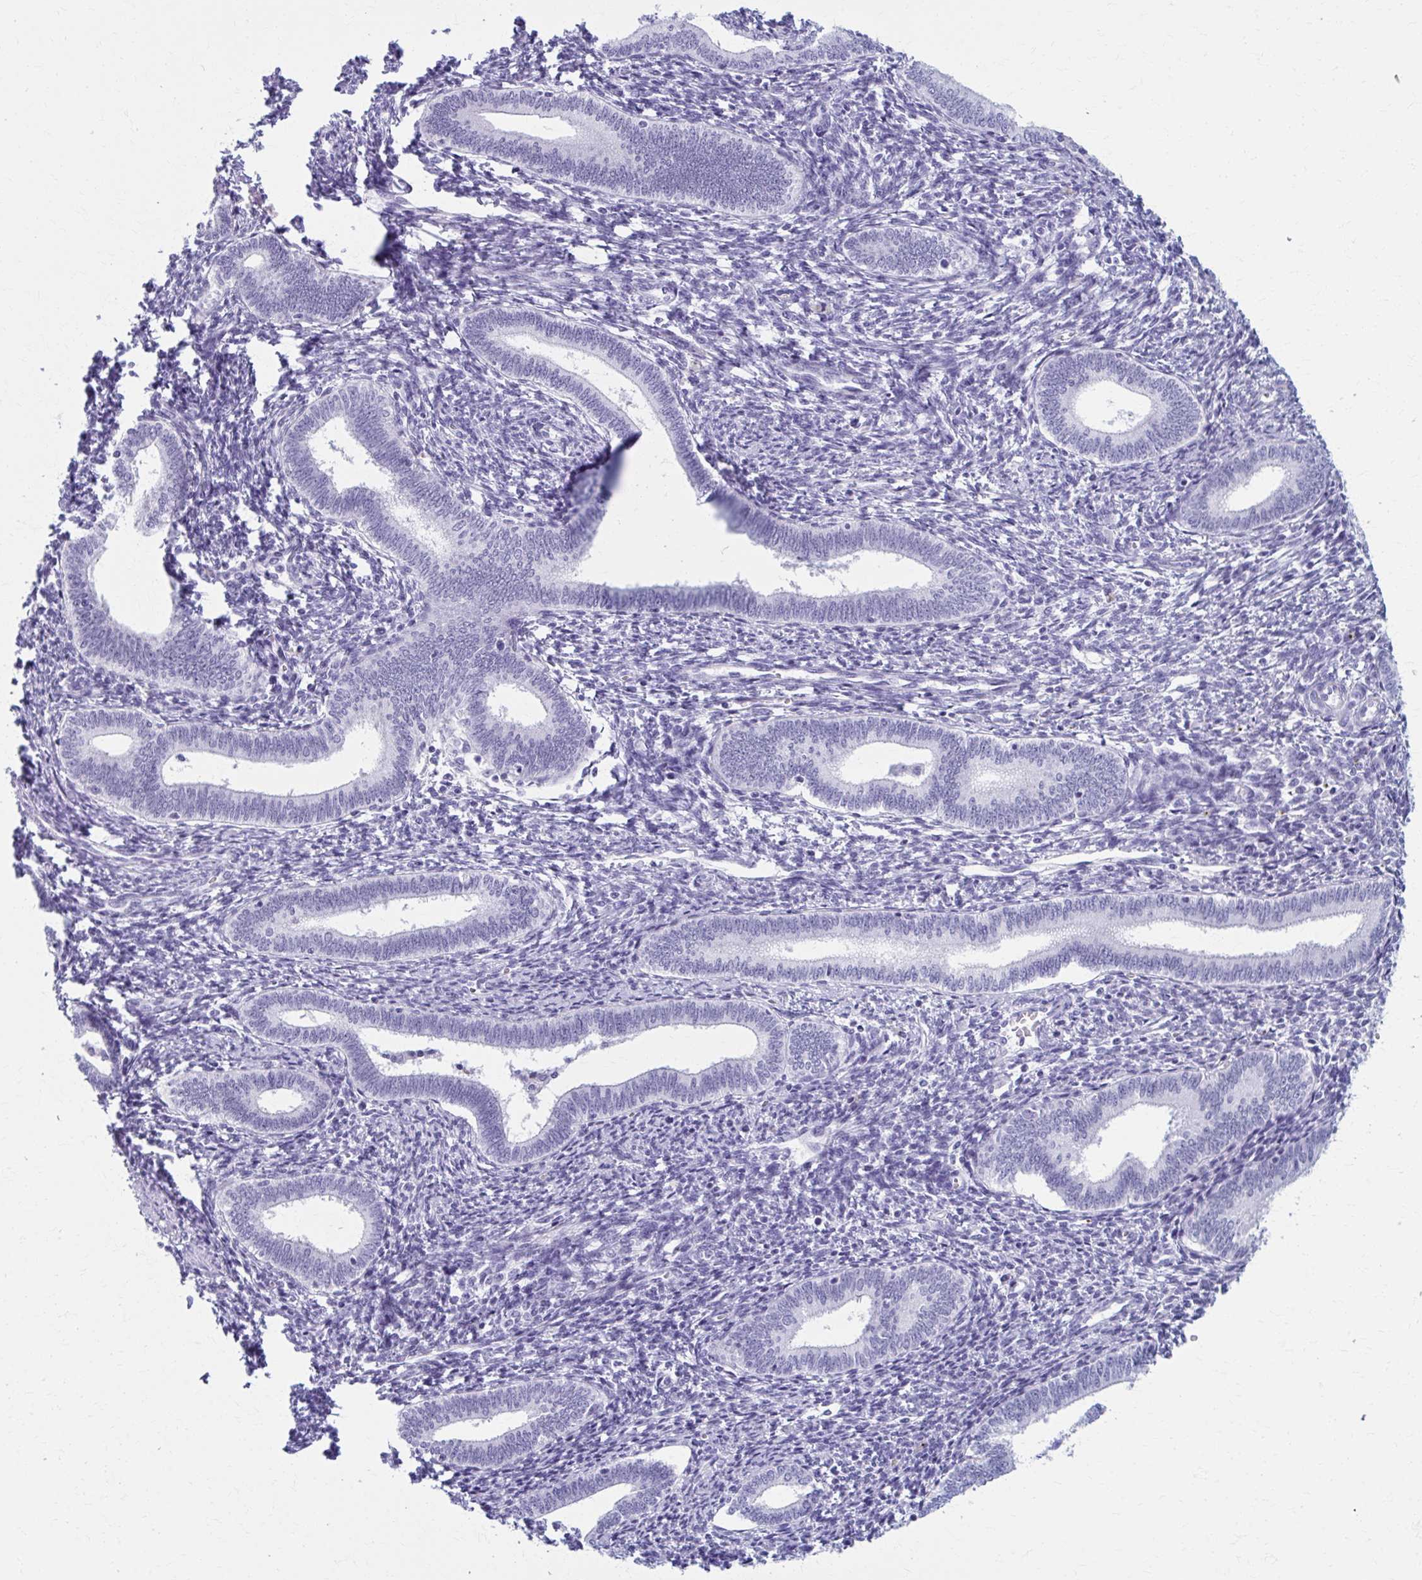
{"staining": {"intensity": "negative", "quantity": "none", "location": "none"}, "tissue": "endometrium", "cell_type": "Cells in endometrial stroma", "image_type": "normal", "snomed": [{"axis": "morphology", "description": "Normal tissue, NOS"}, {"axis": "topography", "description": "Endometrium"}], "caption": "Immunohistochemistry image of unremarkable endometrium: endometrium stained with DAB (3,3'-diaminobenzidine) reveals no significant protein staining in cells in endometrial stroma.", "gene": "MPLKIP", "patient": {"sex": "female", "age": 41}}